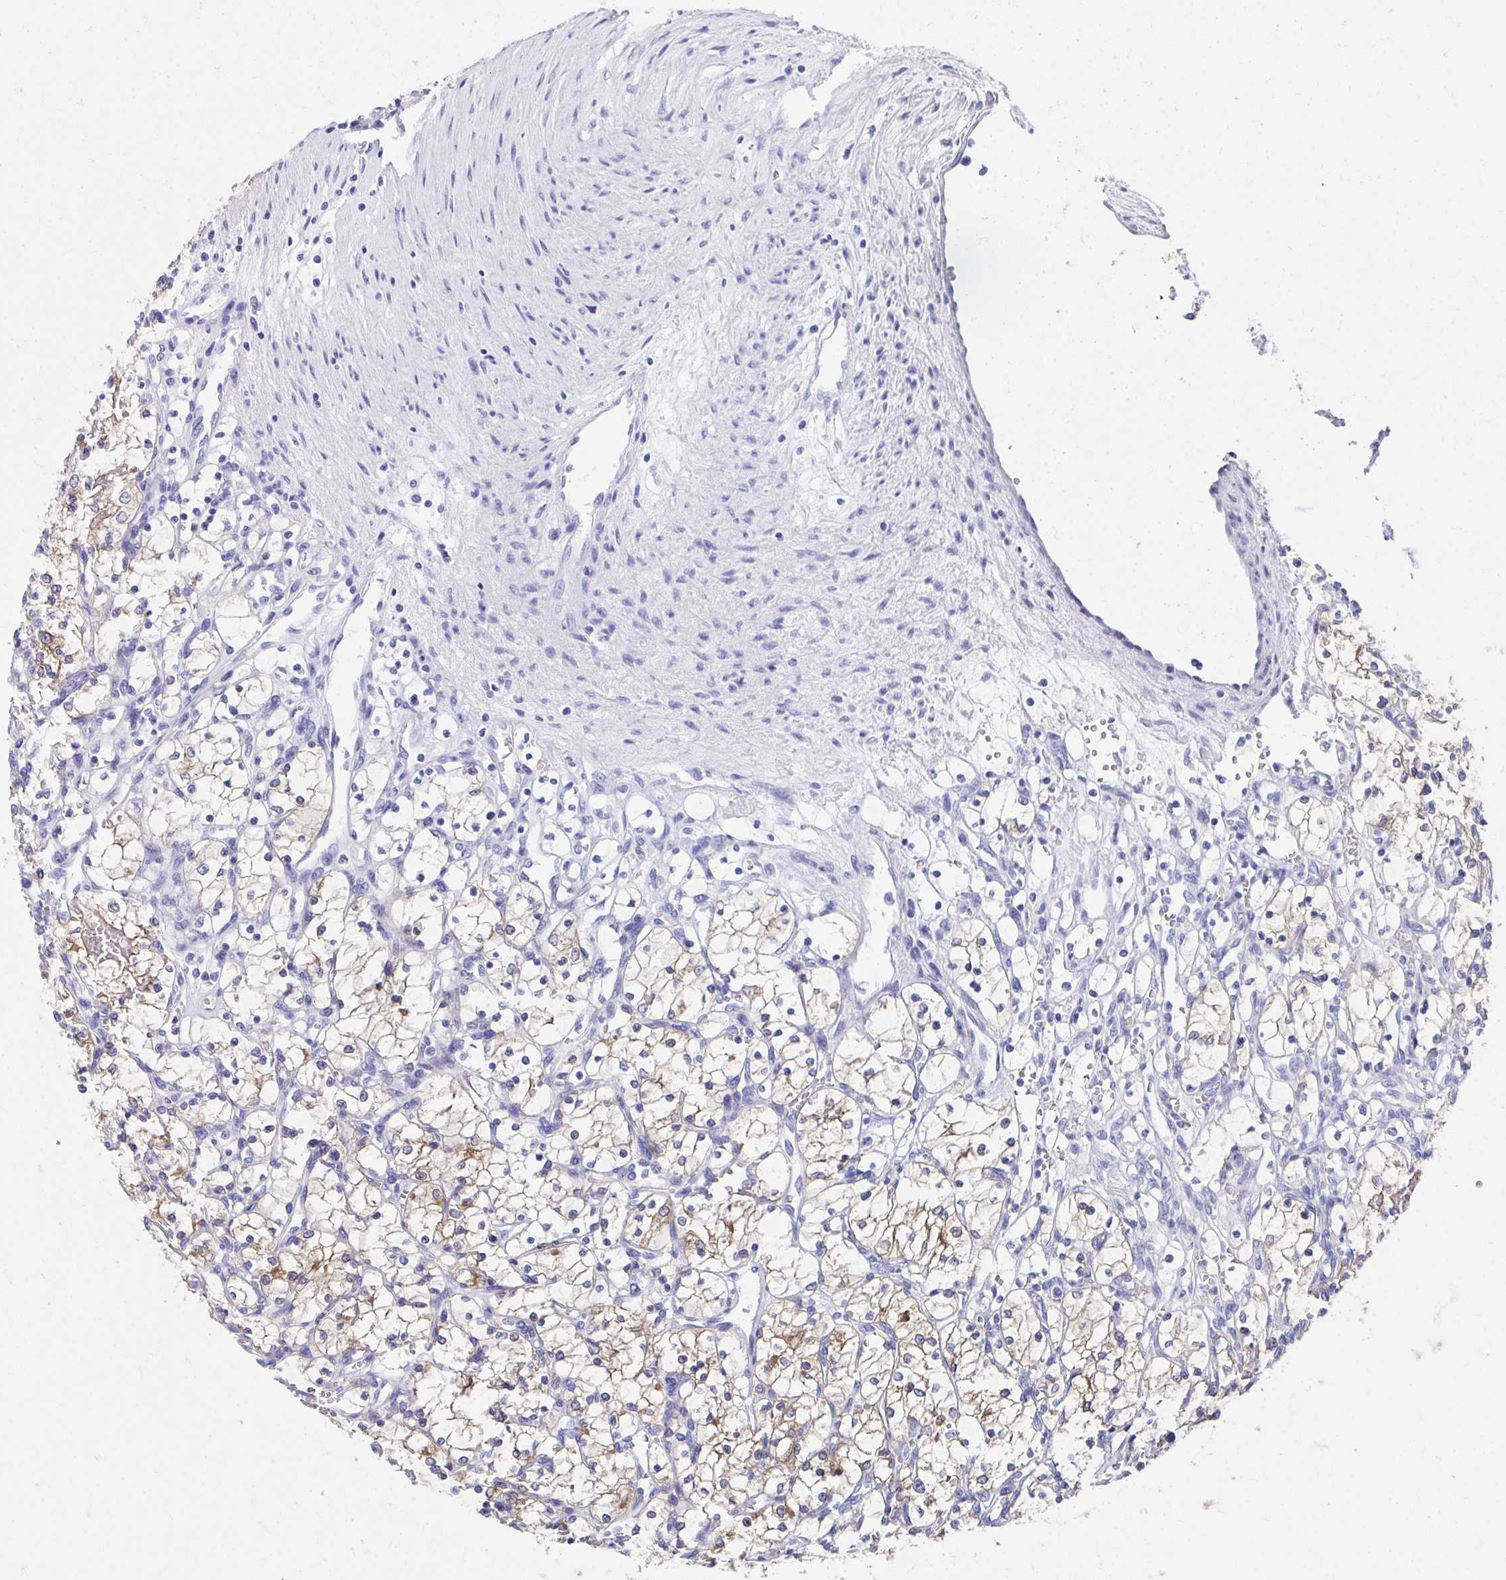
{"staining": {"intensity": "weak", "quantity": "25%-75%", "location": "cytoplasmic/membranous"}, "tissue": "renal cancer", "cell_type": "Tumor cells", "image_type": "cancer", "snomed": [{"axis": "morphology", "description": "Adenocarcinoma, NOS"}, {"axis": "topography", "description": "Kidney"}], "caption": "Protein expression by immunohistochemistry shows weak cytoplasmic/membranous expression in approximately 25%-75% of tumor cells in renal cancer (adenocarcinoma).", "gene": "HGD", "patient": {"sex": "female", "age": 69}}